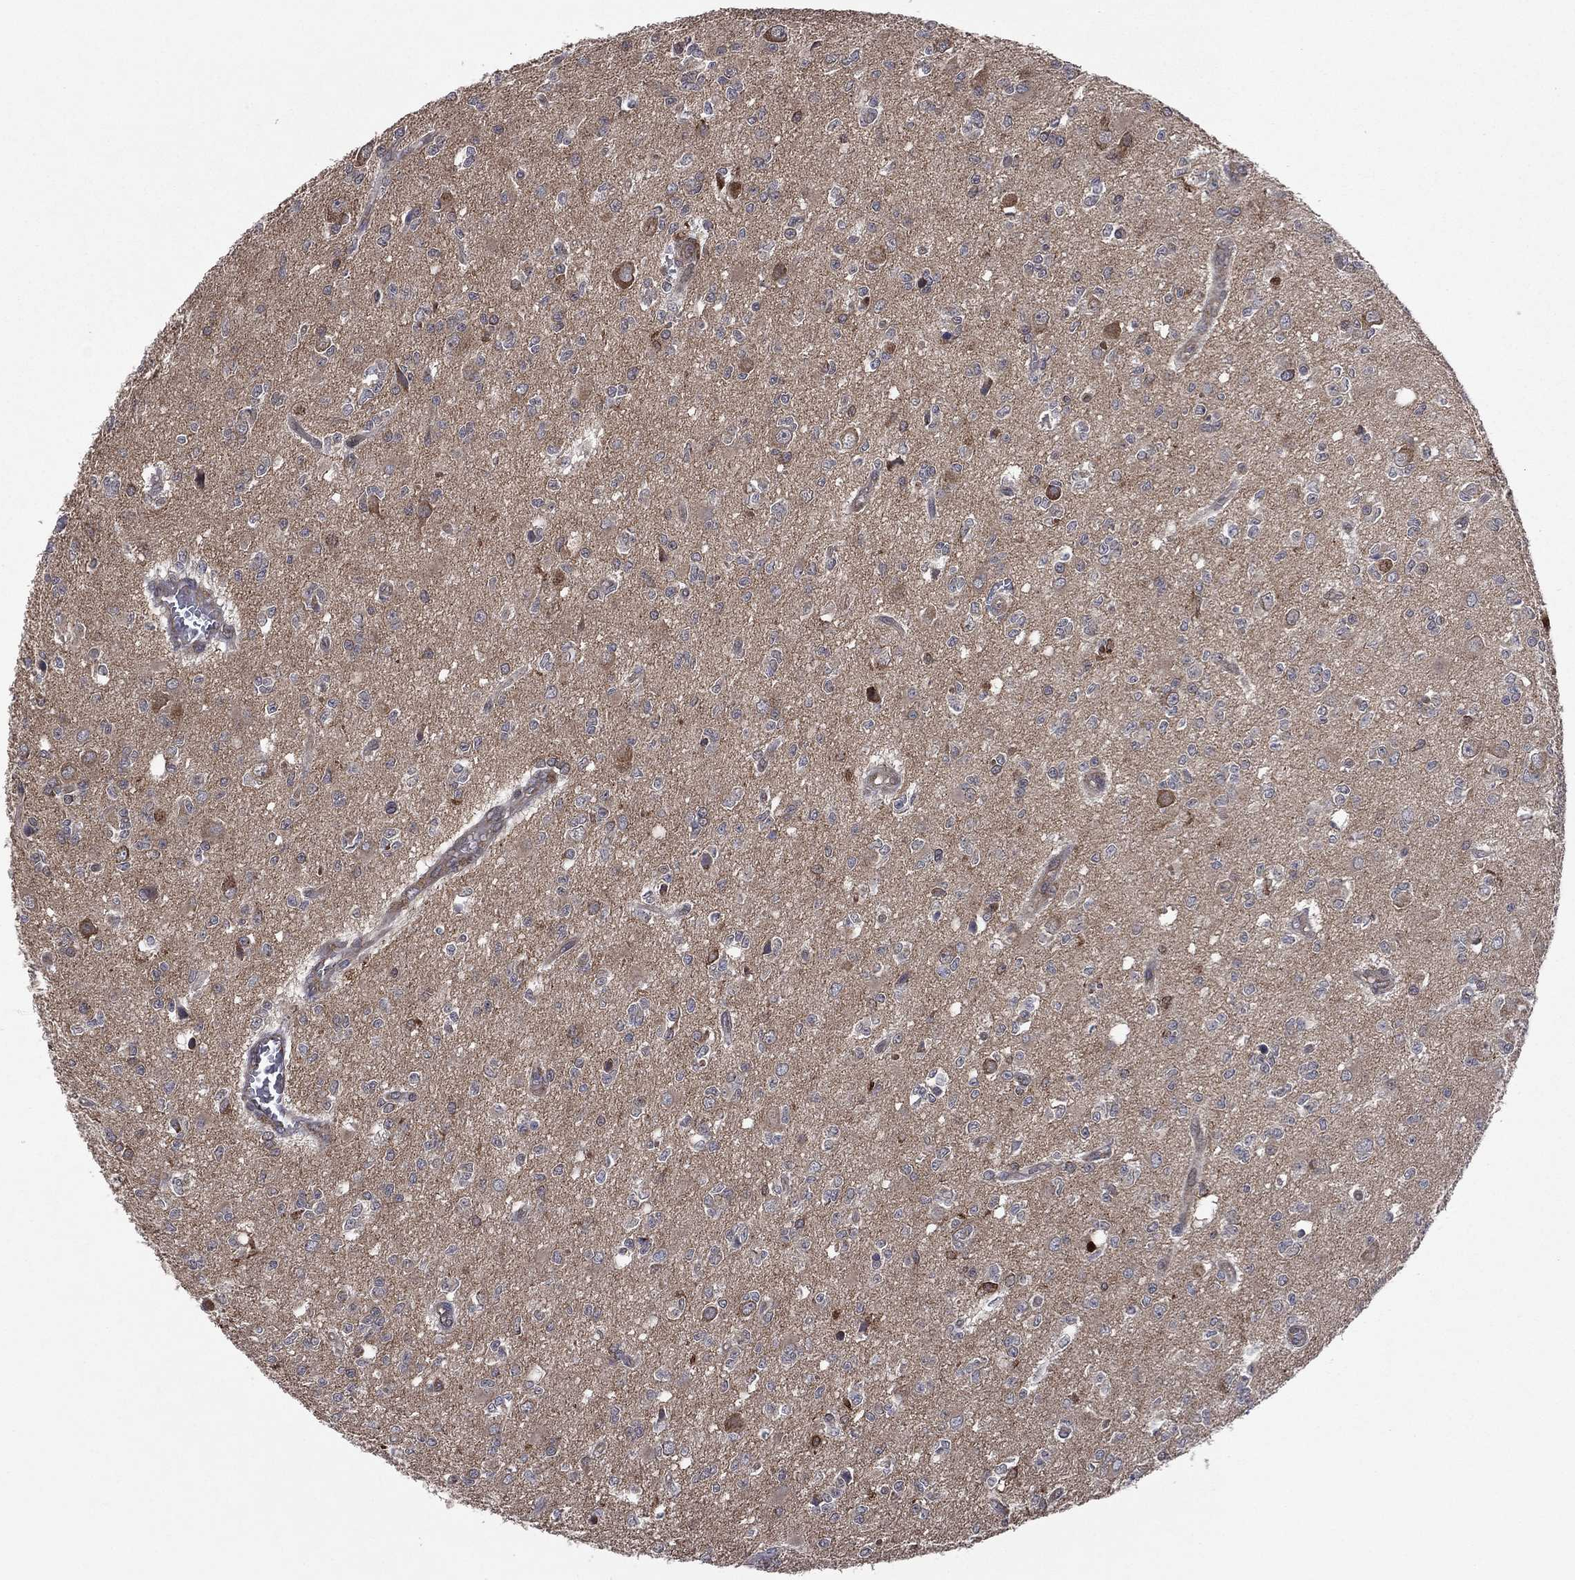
{"staining": {"intensity": "moderate", "quantity": "<25%", "location": "cytoplasmic/membranous"}, "tissue": "glioma", "cell_type": "Tumor cells", "image_type": "cancer", "snomed": [{"axis": "morphology", "description": "Glioma, malignant, Low grade"}, {"axis": "topography", "description": "Brain"}], "caption": "A low amount of moderate cytoplasmic/membranous expression is present in approximately <25% of tumor cells in glioma tissue.", "gene": "C2orf76", "patient": {"sex": "female", "age": 45}}